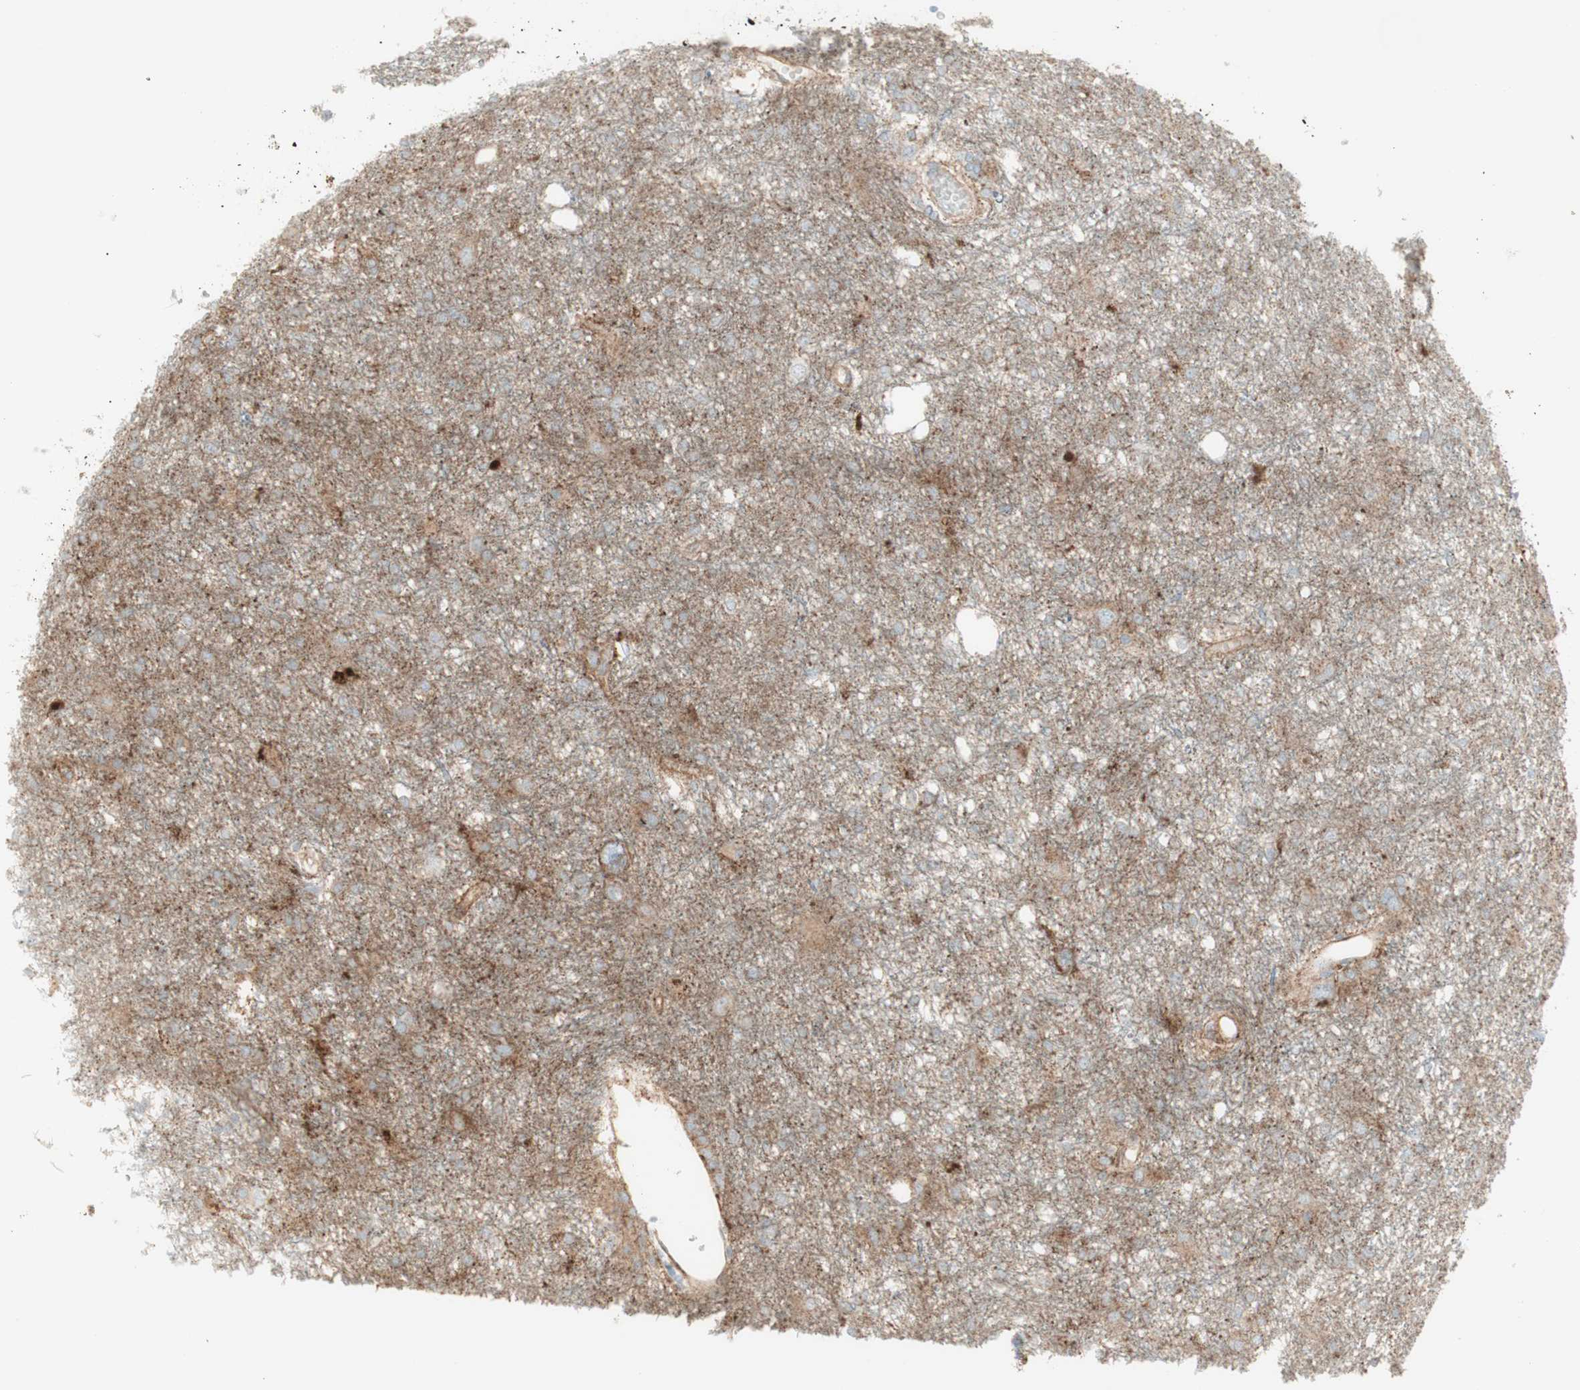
{"staining": {"intensity": "moderate", "quantity": "<25%", "location": "cytoplasmic/membranous"}, "tissue": "glioma", "cell_type": "Tumor cells", "image_type": "cancer", "snomed": [{"axis": "morphology", "description": "Glioma, malignant, High grade"}, {"axis": "topography", "description": "Brain"}], "caption": "High-grade glioma (malignant) tissue displays moderate cytoplasmic/membranous expression in approximately <25% of tumor cells Nuclei are stained in blue.", "gene": "MYO6", "patient": {"sex": "female", "age": 59}}